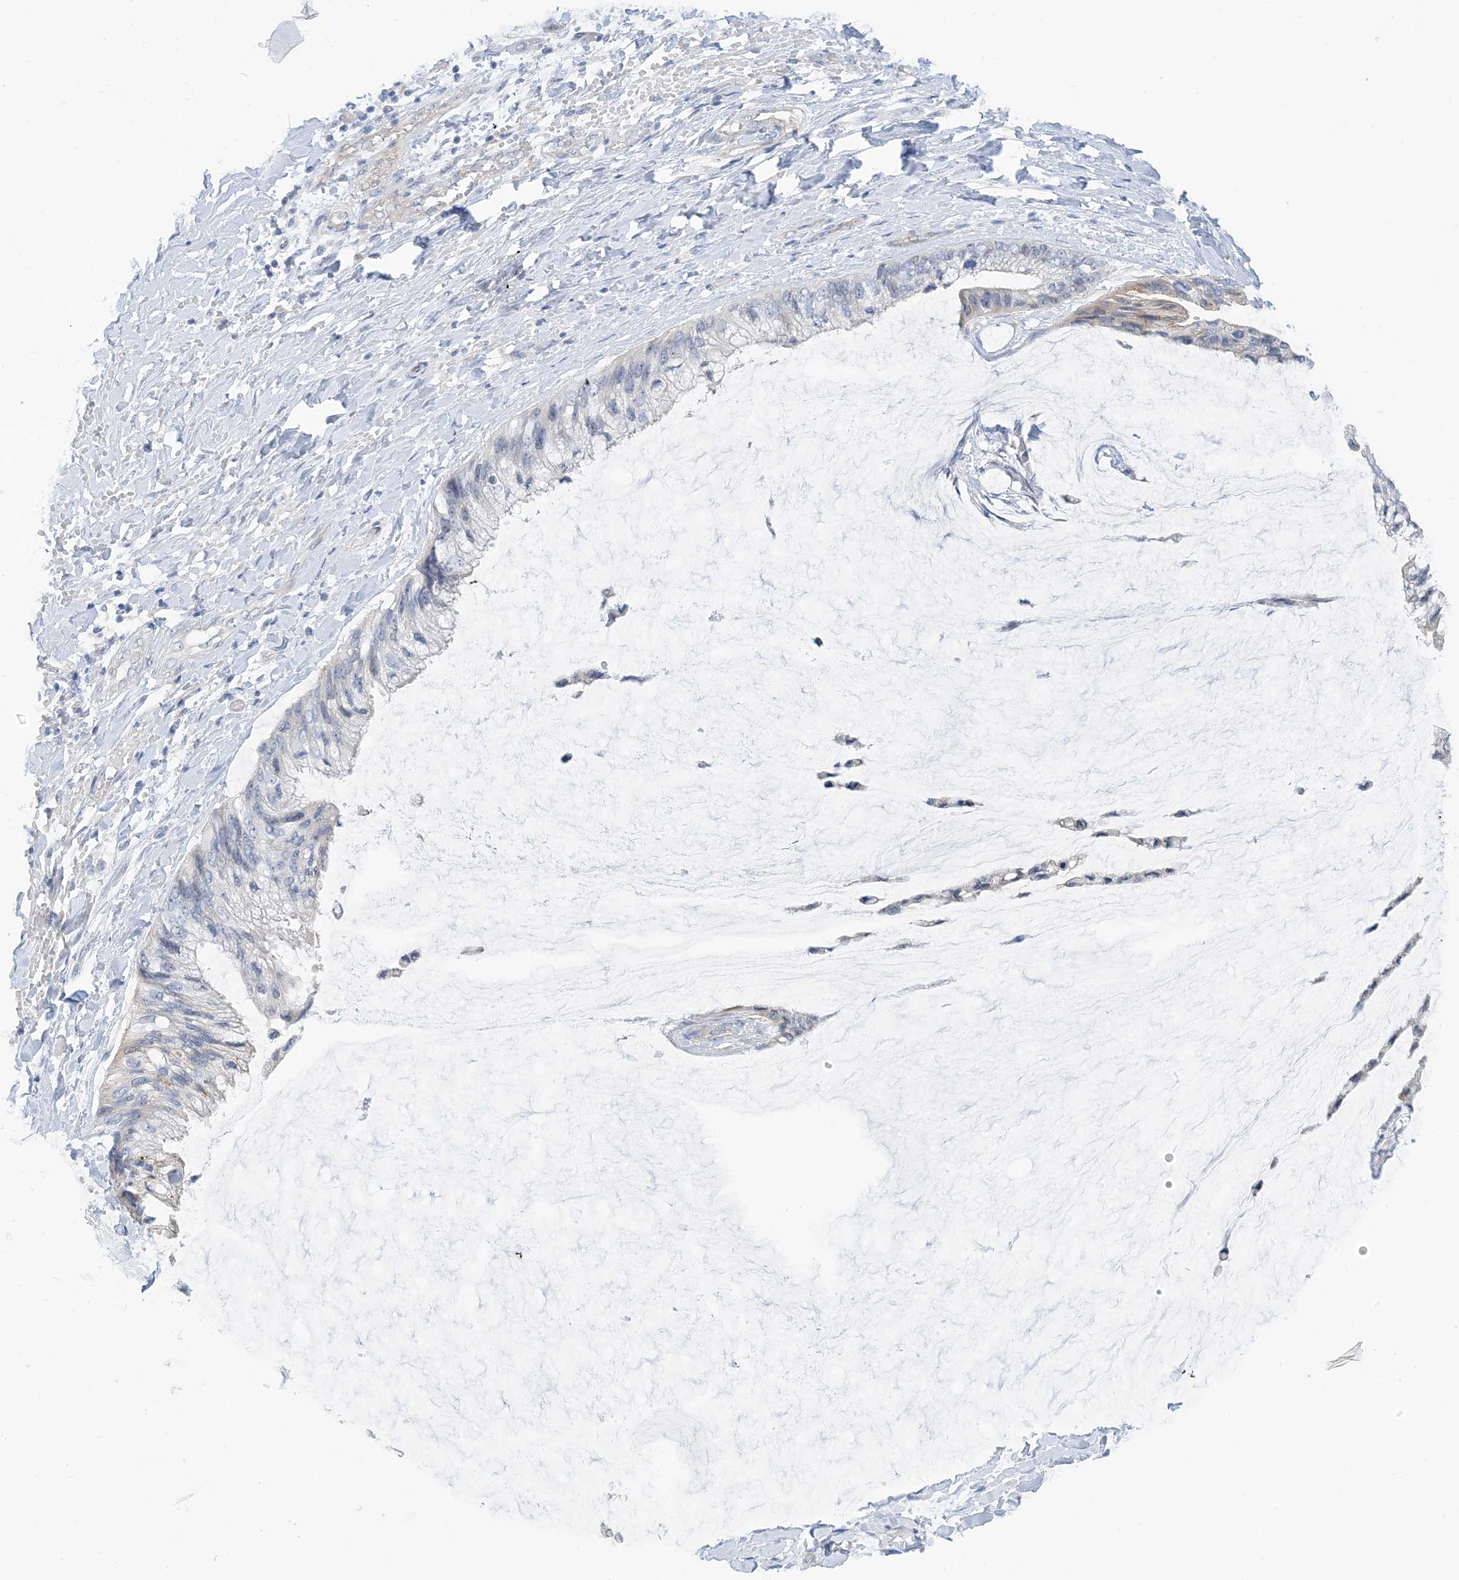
{"staining": {"intensity": "negative", "quantity": "none", "location": "none"}, "tissue": "ovarian cancer", "cell_type": "Tumor cells", "image_type": "cancer", "snomed": [{"axis": "morphology", "description": "Cystadenocarcinoma, mucinous, NOS"}, {"axis": "topography", "description": "Ovary"}], "caption": "This photomicrograph is of ovarian cancer (mucinous cystadenocarcinoma) stained with immunohistochemistry (IHC) to label a protein in brown with the nuclei are counter-stained blue. There is no expression in tumor cells. (DAB (3,3'-diaminobenzidine) immunohistochemistry with hematoxylin counter stain).", "gene": "IL36B", "patient": {"sex": "female", "age": 39}}